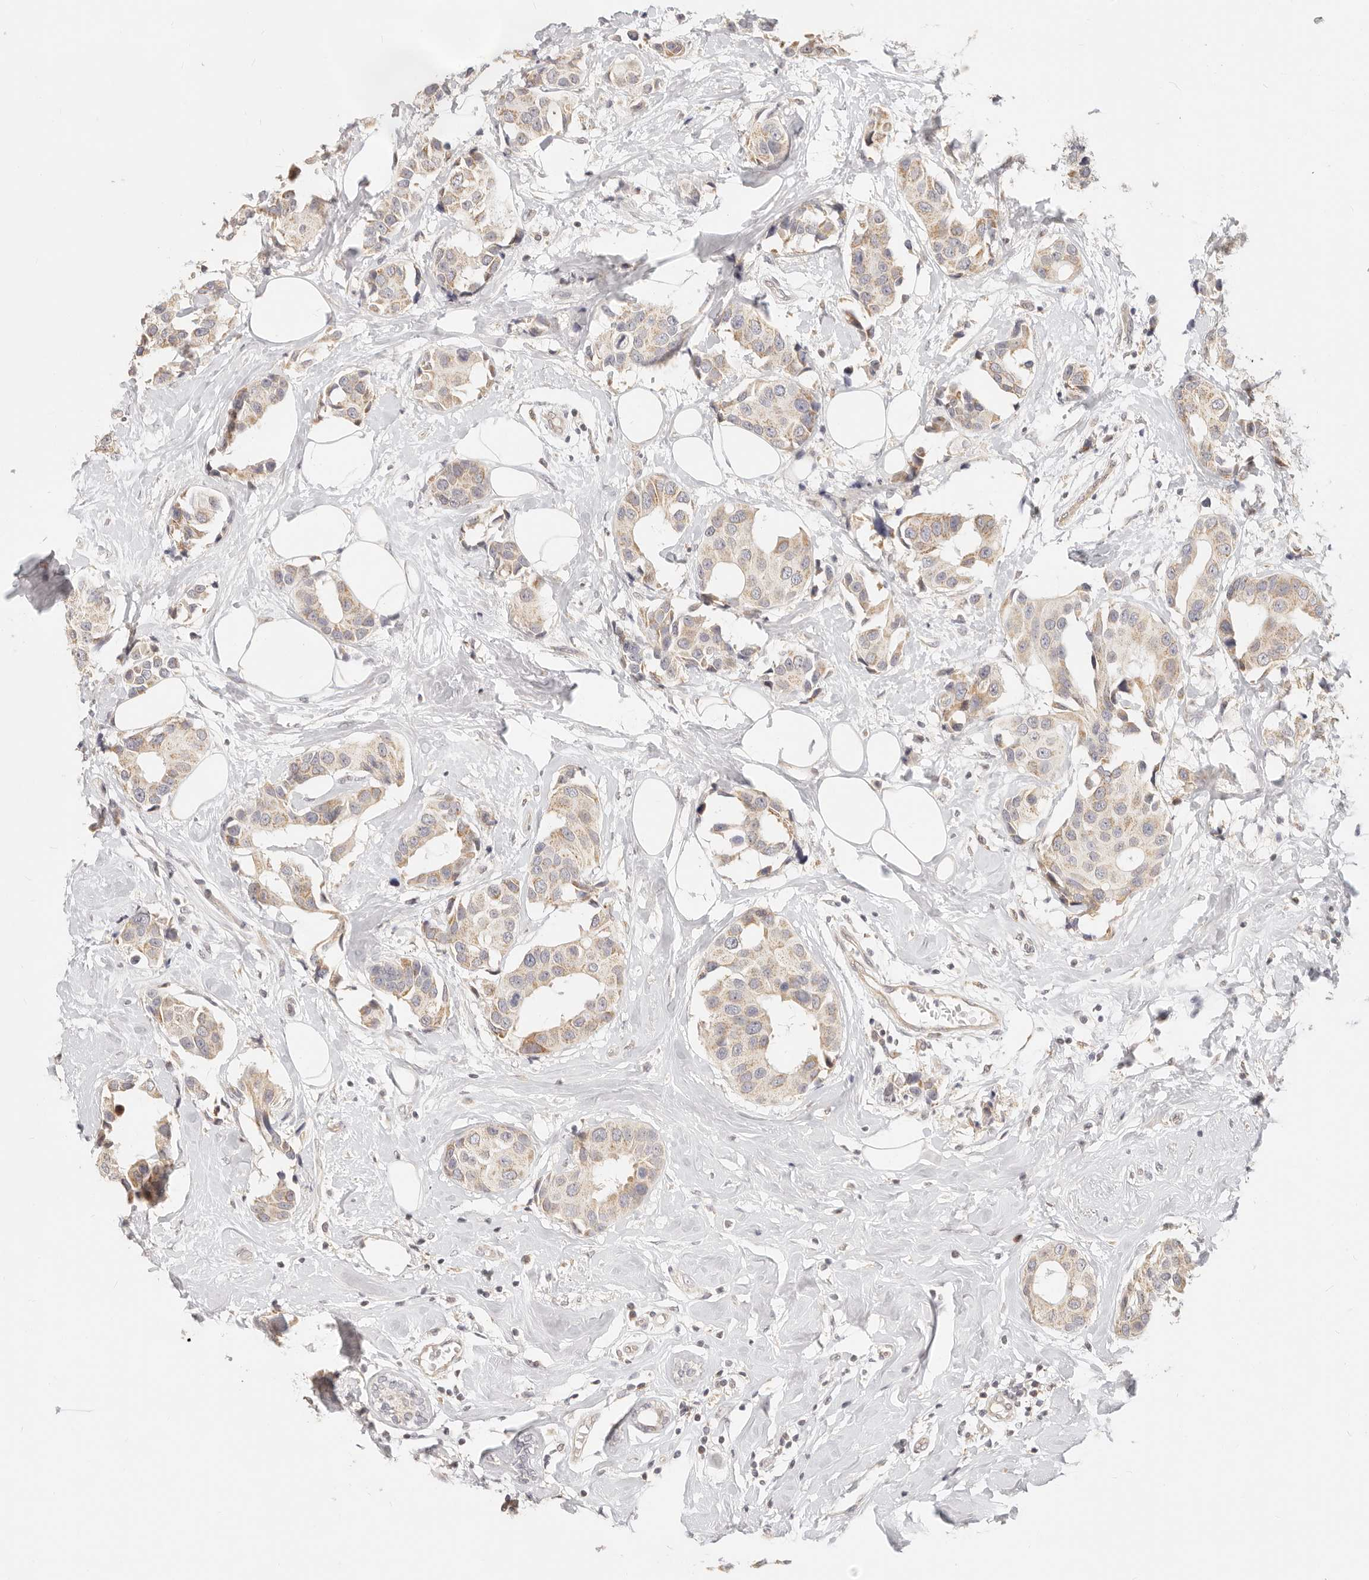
{"staining": {"intensity": "weak", "quantity": ">75%", "location": "cytoplasmic/membranous"}, "tissue": "breast cancer", "cell_type": "Tumor cells", "image_type": "cancer", "snomed": [{"axis": "morphology", "description": "Normal tissue, NOS"}, {"axis": "morphology", "description": "Duct carcinoma"}, {"axis": "topography", "description": "Breast"}], "caption": "Breast cancer (intraductal carcinoma) was stained to show a protein in brown. There is low levels of weak cytoplasmic/membranous expression in about >75% of tumor cells.", "gene": "TIMM17A", "patient": {"sex": "female", "age": 39}}